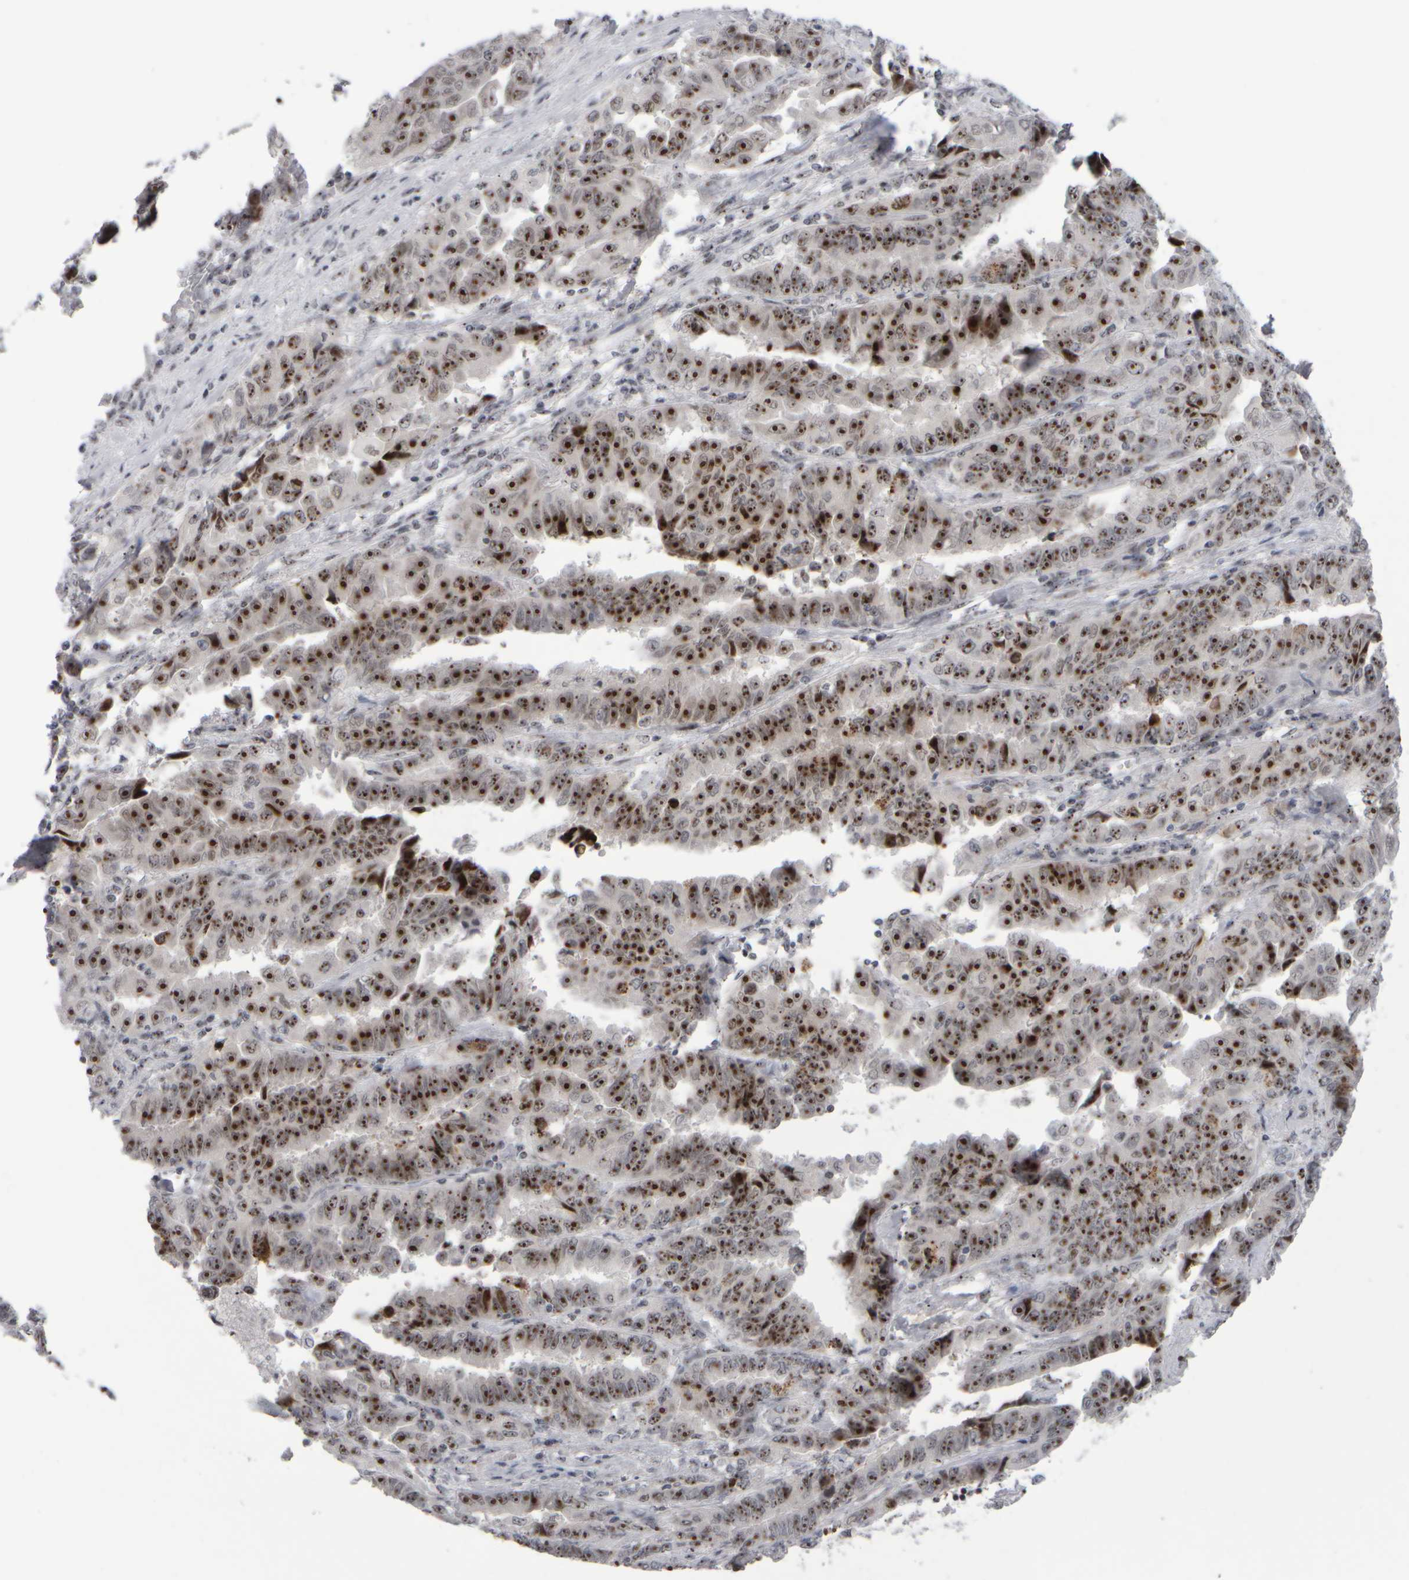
{"staining": {"intensity": "strong", "quantity": ">75%", "location": "nuclear"}, "tissue": "lung cancer", "cell_type": "Tumor cells", "image_type": "cancer", "snomed": [{"axis": "morphology", "description": "Adenocarcinoma, NOS"}, {"axis": "topography", "description": "Lung"}], "caption": "Human lung cancer stained with a brown dye shows strong nuclear positive staining in about >75% of tumor cells.", "gene": "SURF6", "patient": {"sex": "female", "age": 51}}